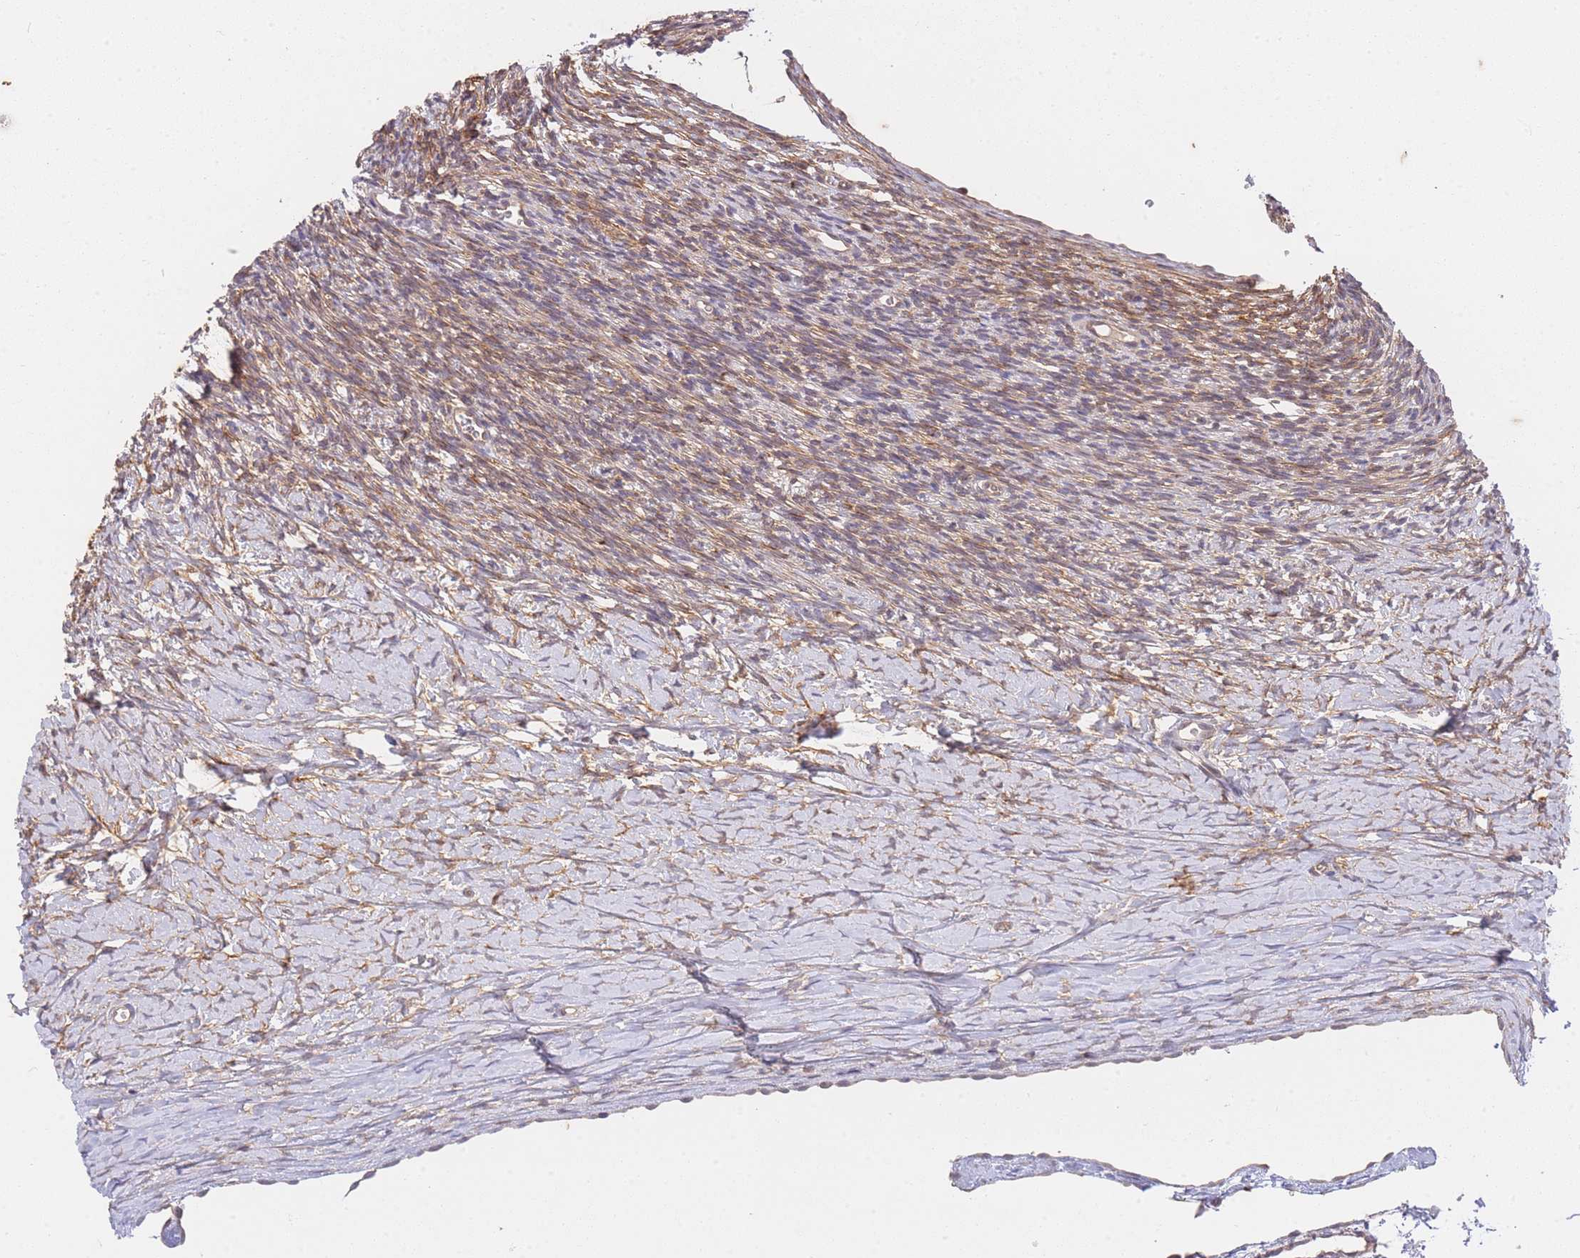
{"staining": {"intensity": "moderate", "quantity": "25%-75%", "location": "cytoplasmic/membranous"}, "tissue": "ovary", "cell_type": "Ovarian stroma cells", "image_type": "normal", "snomed": [{"axis": "morphology", "description": "Normal tissue, NOS"}, {"axis": "topography", "description": "Ovary"}], "caption": "Immunohistochemistry of normal human ovary reveals medium levels of moderate cytoplasmic/membranous positivity in approximately 25%-75% of ovarian stroma cells. (DAB (3,3'-diaminobenzidine) IHC with brightfield microscopy, high magnification).", "gene": "ST8SIA4", "patient": {"sex": "female", "age": 39}}